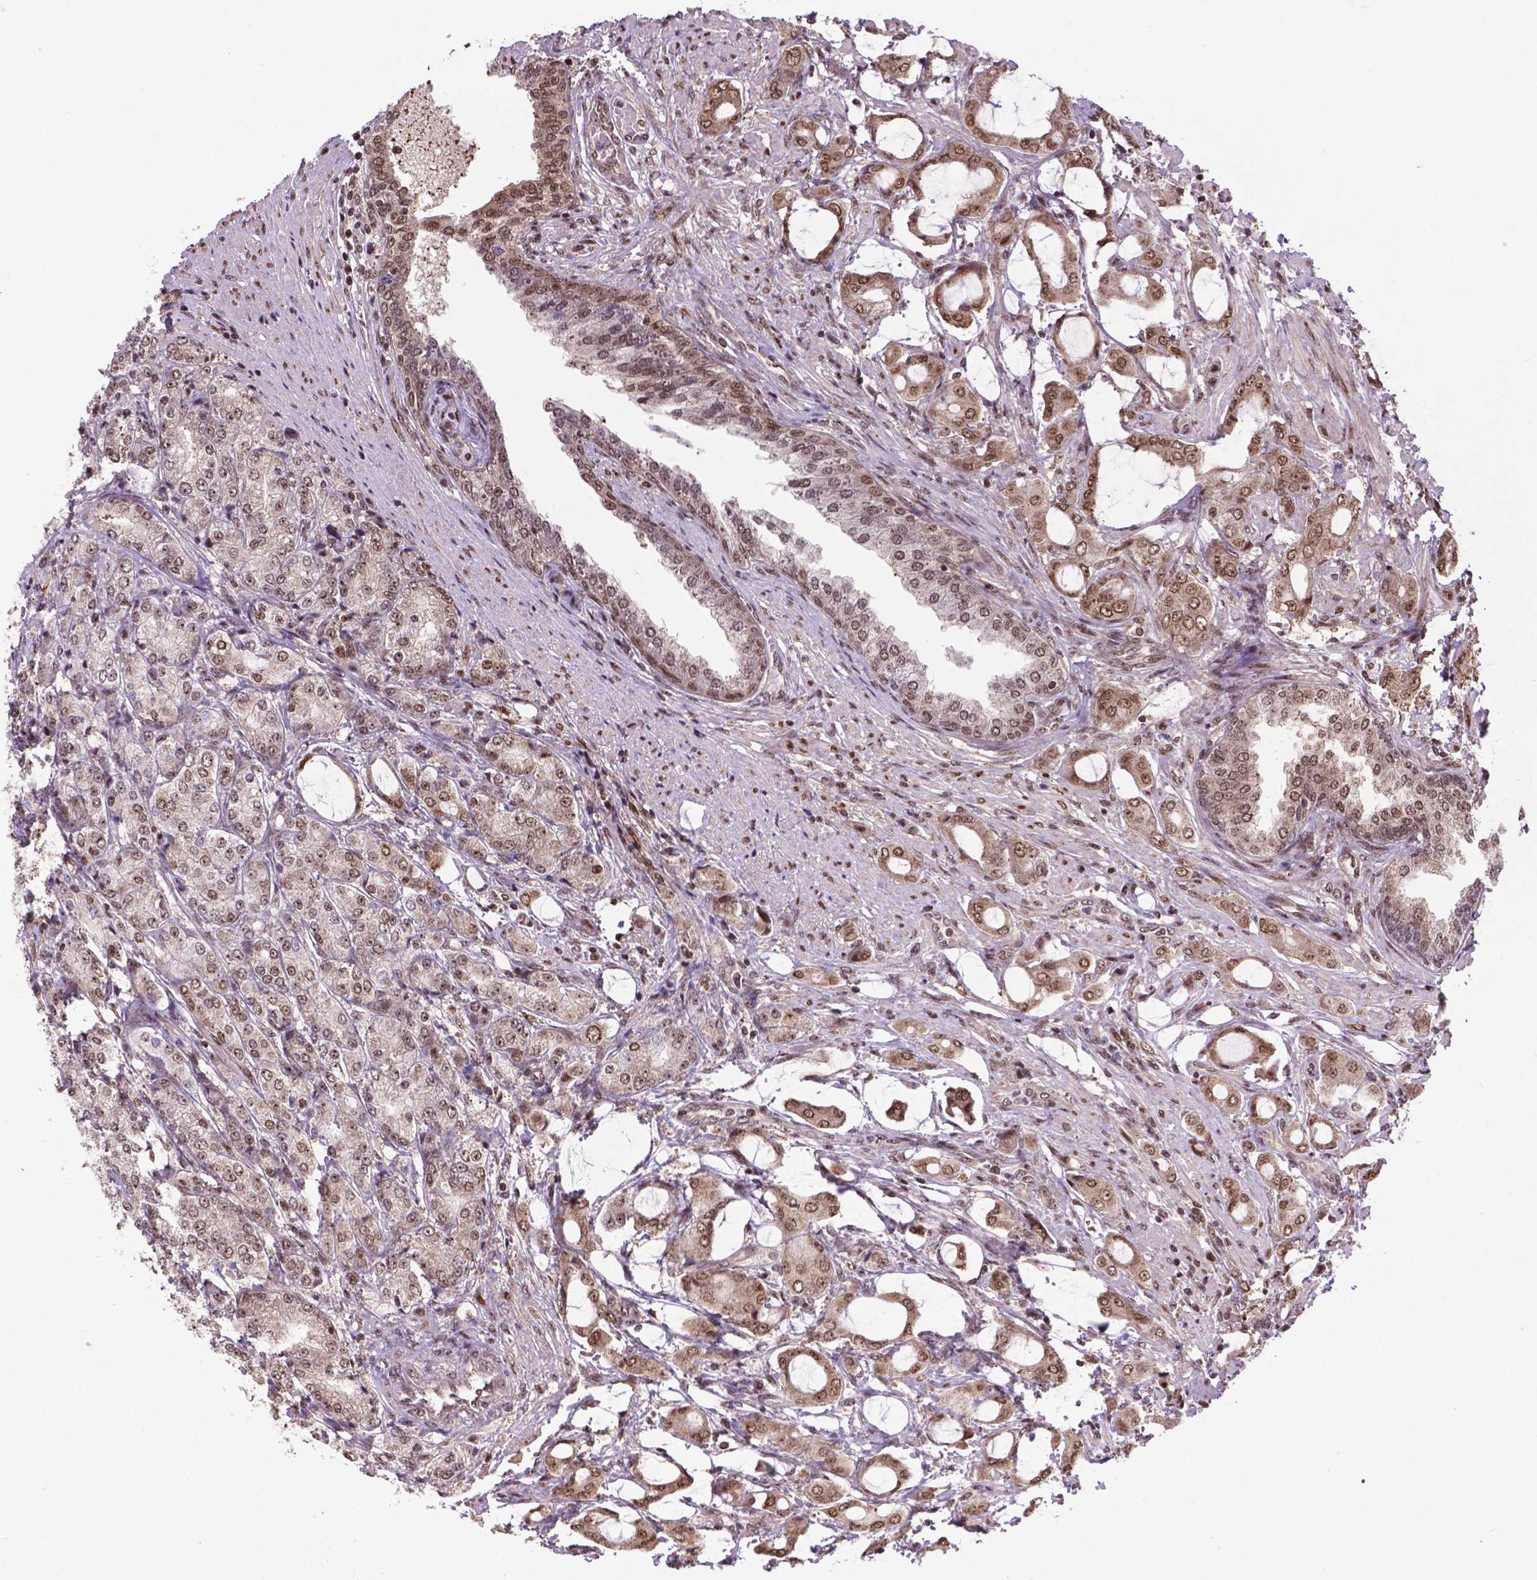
{"staining": {"intensity": "moderate", "quantity": ">75%", "location": "nuclear"}, "tissue": "prostate cancer", "cell_type": "Tumor cells", "image_type": "cancer", "snomed": [{"axis": "morphology", "description": "Adenocarcinoma, NOS"}, {"axis": "topography", "description": "Prostate"}], "caption": "A medium amount of moderate nuclear positivity is identified in about >75% of tumor cells in prostate cancer tissue. (Stains: DAB (3,3'-diaminobenzidine) in brown, nuclei in blue, Microscopy: brightfield microscopy at high magnification).", "gene": "CSNK2A1", "patient": {"sex": "male", "age": 63}}